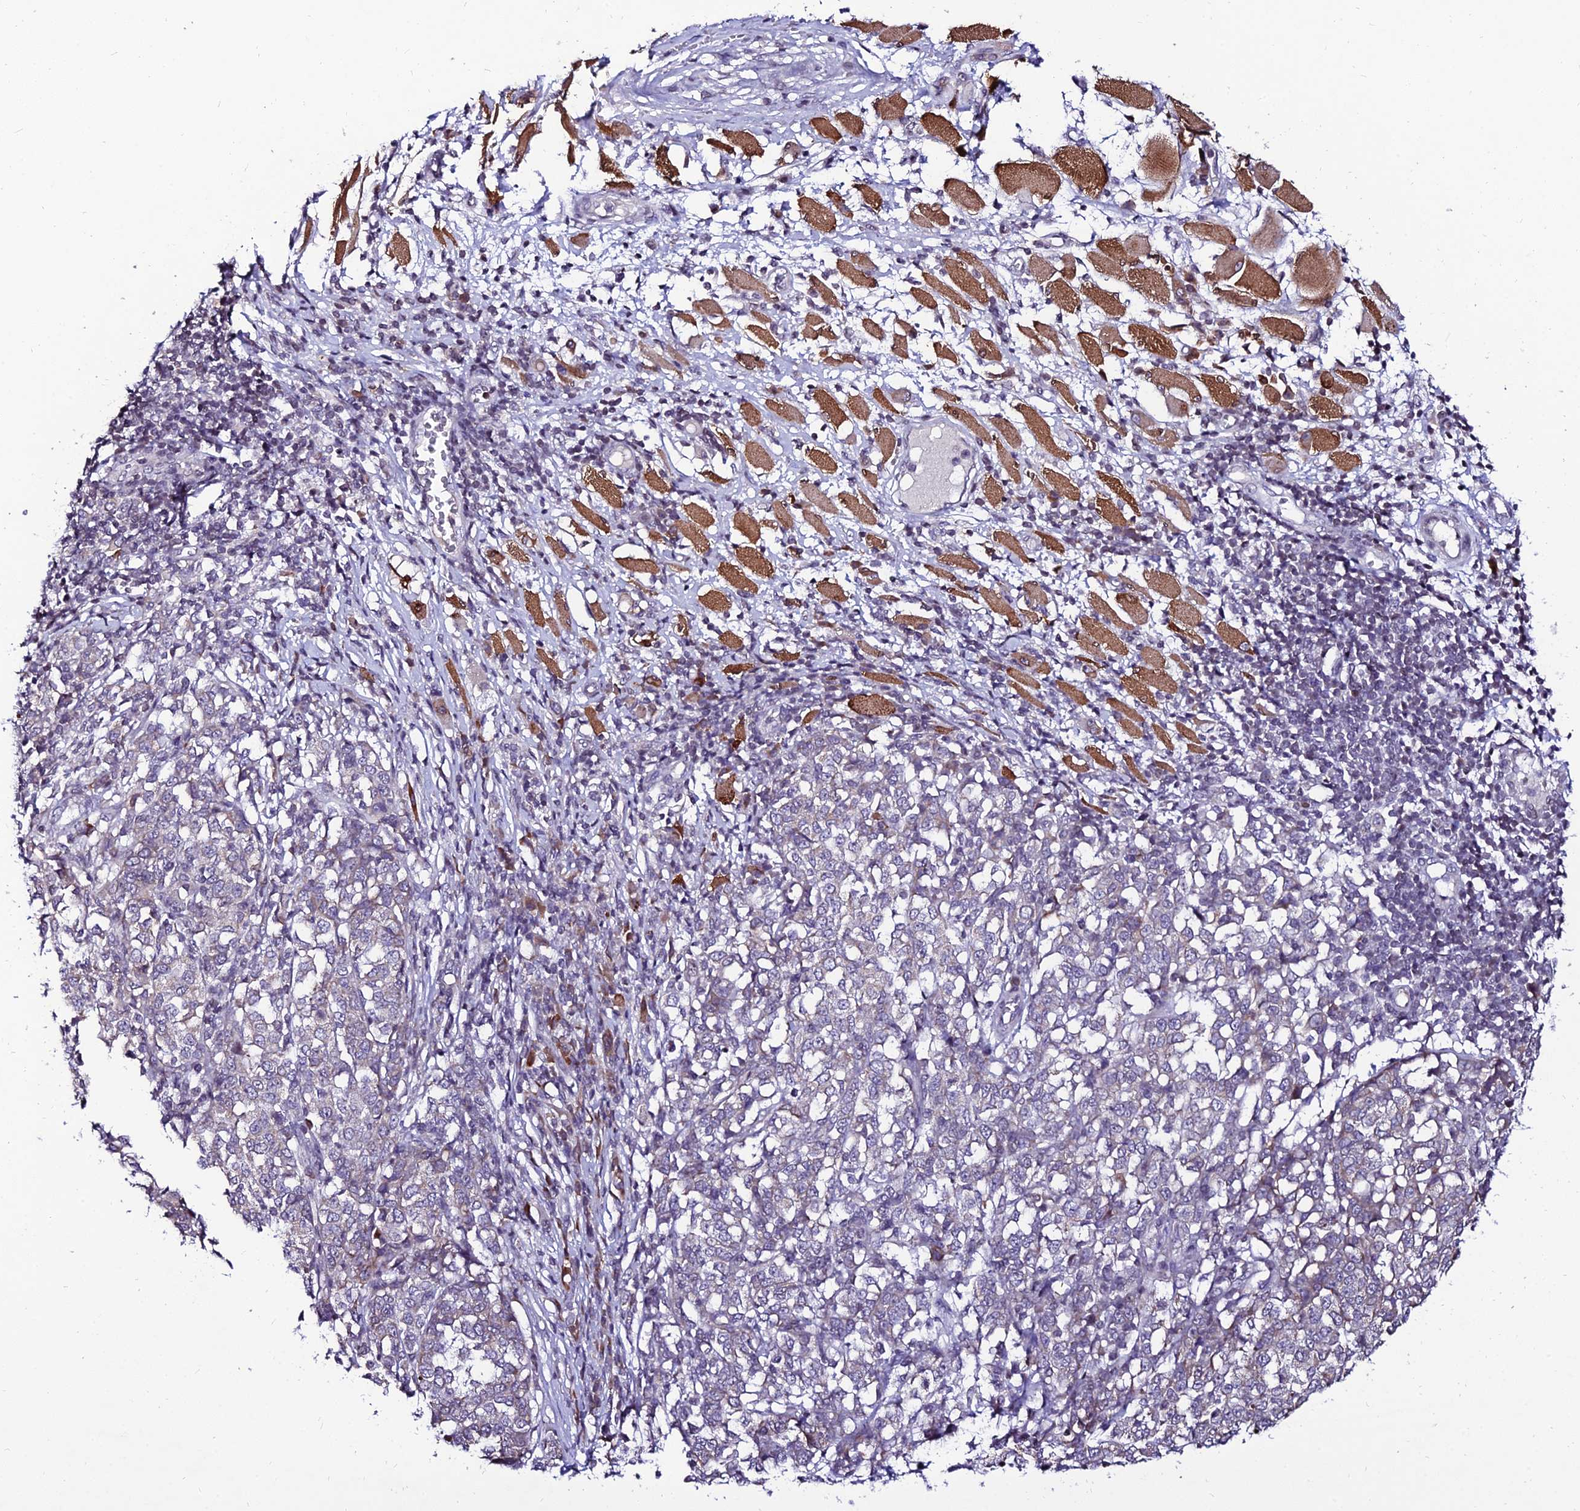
{"staining": {"intensity": "weak", "quantity": "25%-75%", "location": "cytoplasmic/membranous"}, "tissue": "melanoma", "cell_type": "Tumor cells", "image_type": "cancer", "snomed": [{"axis": "morphology", "description": "Malignant melanoma, NOS"}, {"axis": "topography", "description": "Skin"}], "caption": "Immunohistochemical staining of human malignant melanoma shows low levels of weak cytoplasmic/membranous protein staining in approximately 25%-75% of tumor cells.", "gene": "CDNF", "patient": {"sex": "female", "age": 72}}